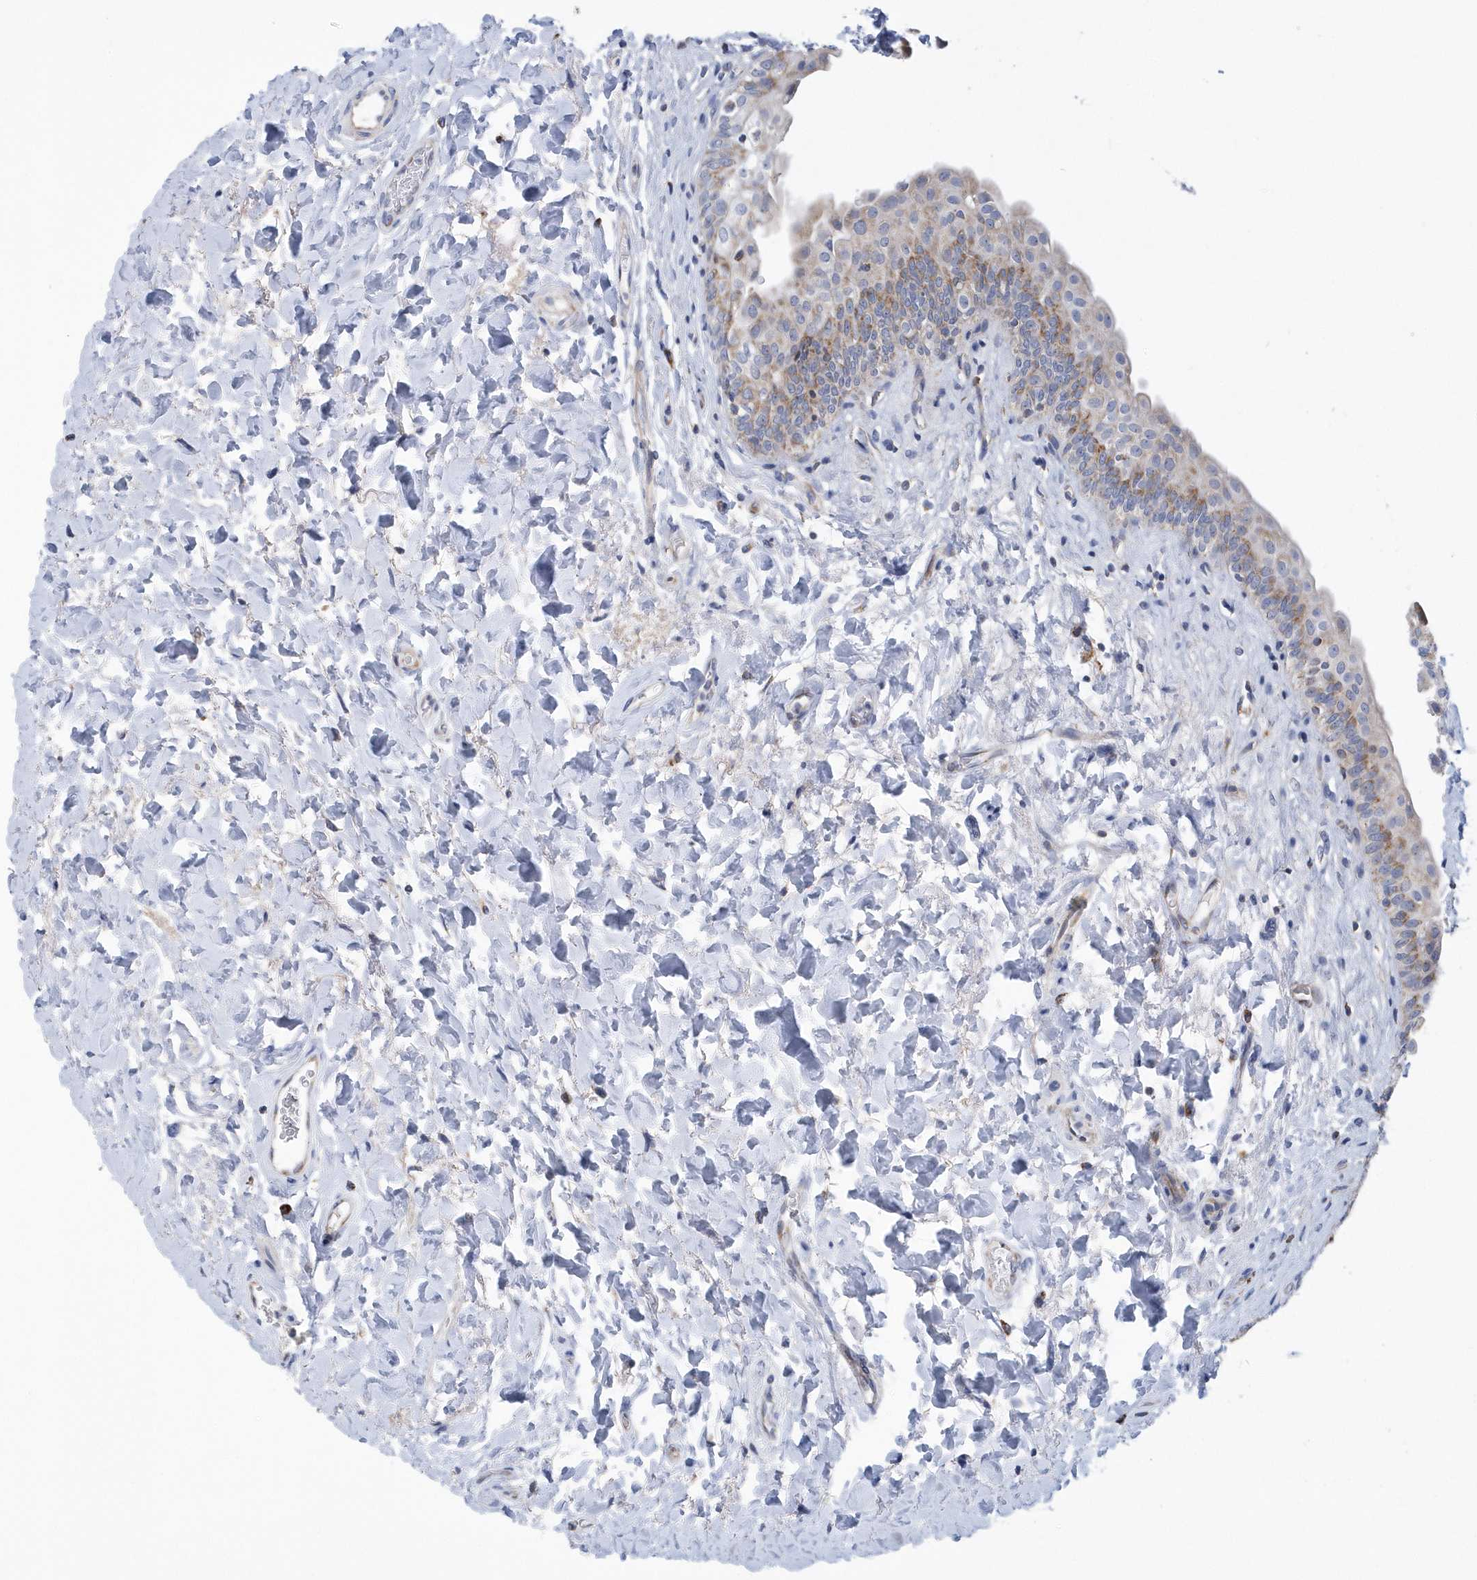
{"staining": {"intensity": "moderate", "quantity": "25%-75%", "location": "cytoplasmic/membranous"}, "tissue": "urinary bladder", "cell_type": "Urothelial cells", "image_type": "normal", "snomed": [{"axis": "morphology", "description": "Normal tissue, NOS"}, {"axis": "topography", "description": "Urinary bladder"}], "caption": "Immunohistochemistry (IHC) of benign human urinary bladder displays medium levels of moderate cytoplasmic/membranous expression in about 25%-75% of urothelial cells. (IHC, brightfield microscopy, high magnification).", "gene": "VWA5B2", "patient": {"sex": "male", "age": 83}}